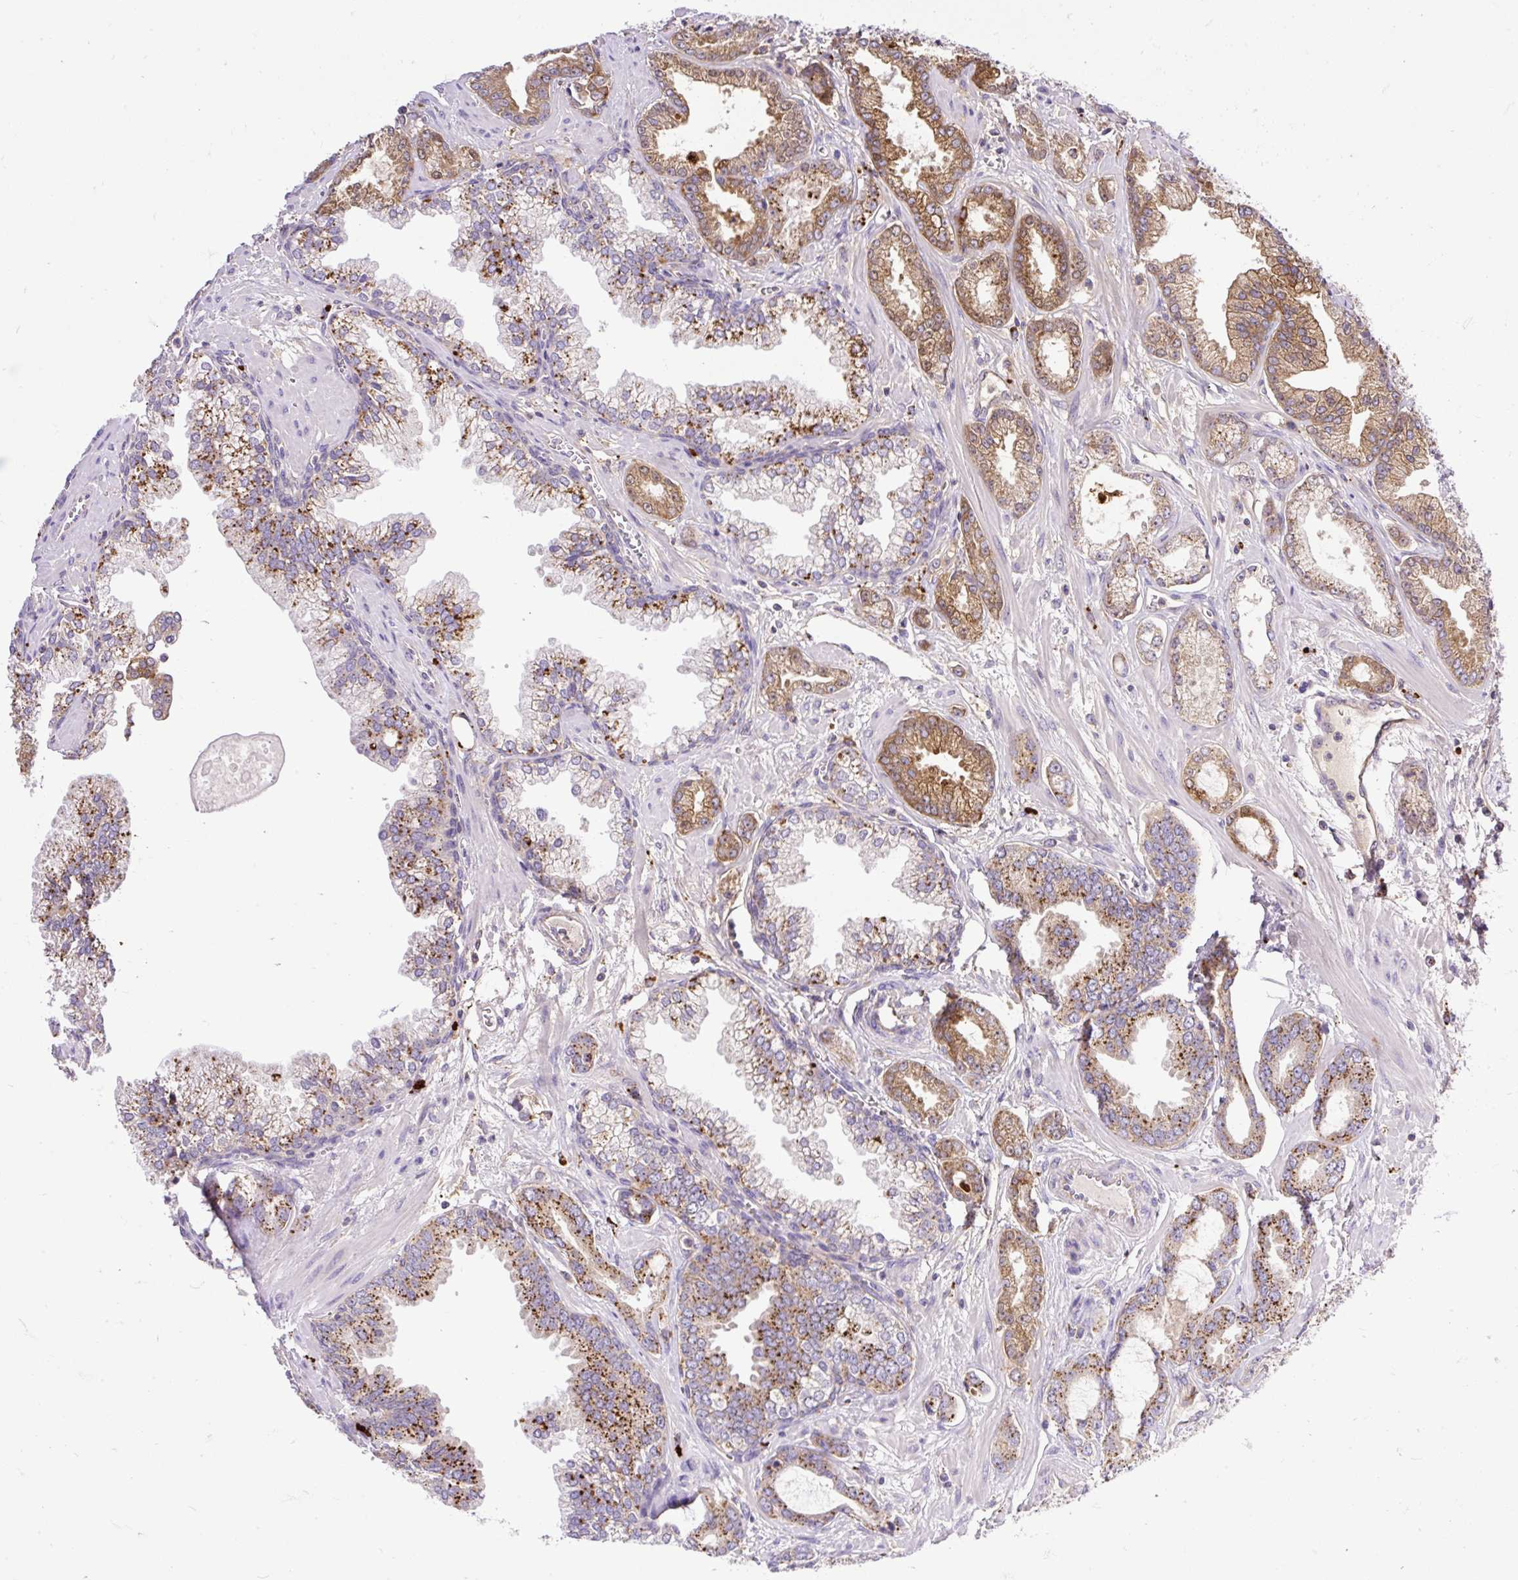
{"staining": {"intensity": "moderate", "quantity": ">75%", "location": "cytoplasmic/membranous"}, "tissue": "prostate cancer", "cell_type": "Tumor cells", "image_type": "cancer", "snomed": [{"axis": "morphology", "description": "Adenocarcinoma, Medium grade"}, {"axis": "topography", "description": "Prostate"}], "caption": "This is an image of immunohistochemistry (IHC) staining of prostate cancer (adenocarcinoma (medium-grade)), which shows moderate staining in the cytoplasmic/membranous of tumor cells.", "gene": "HEXB", "patient": {"sex": "male", "age": 57}}